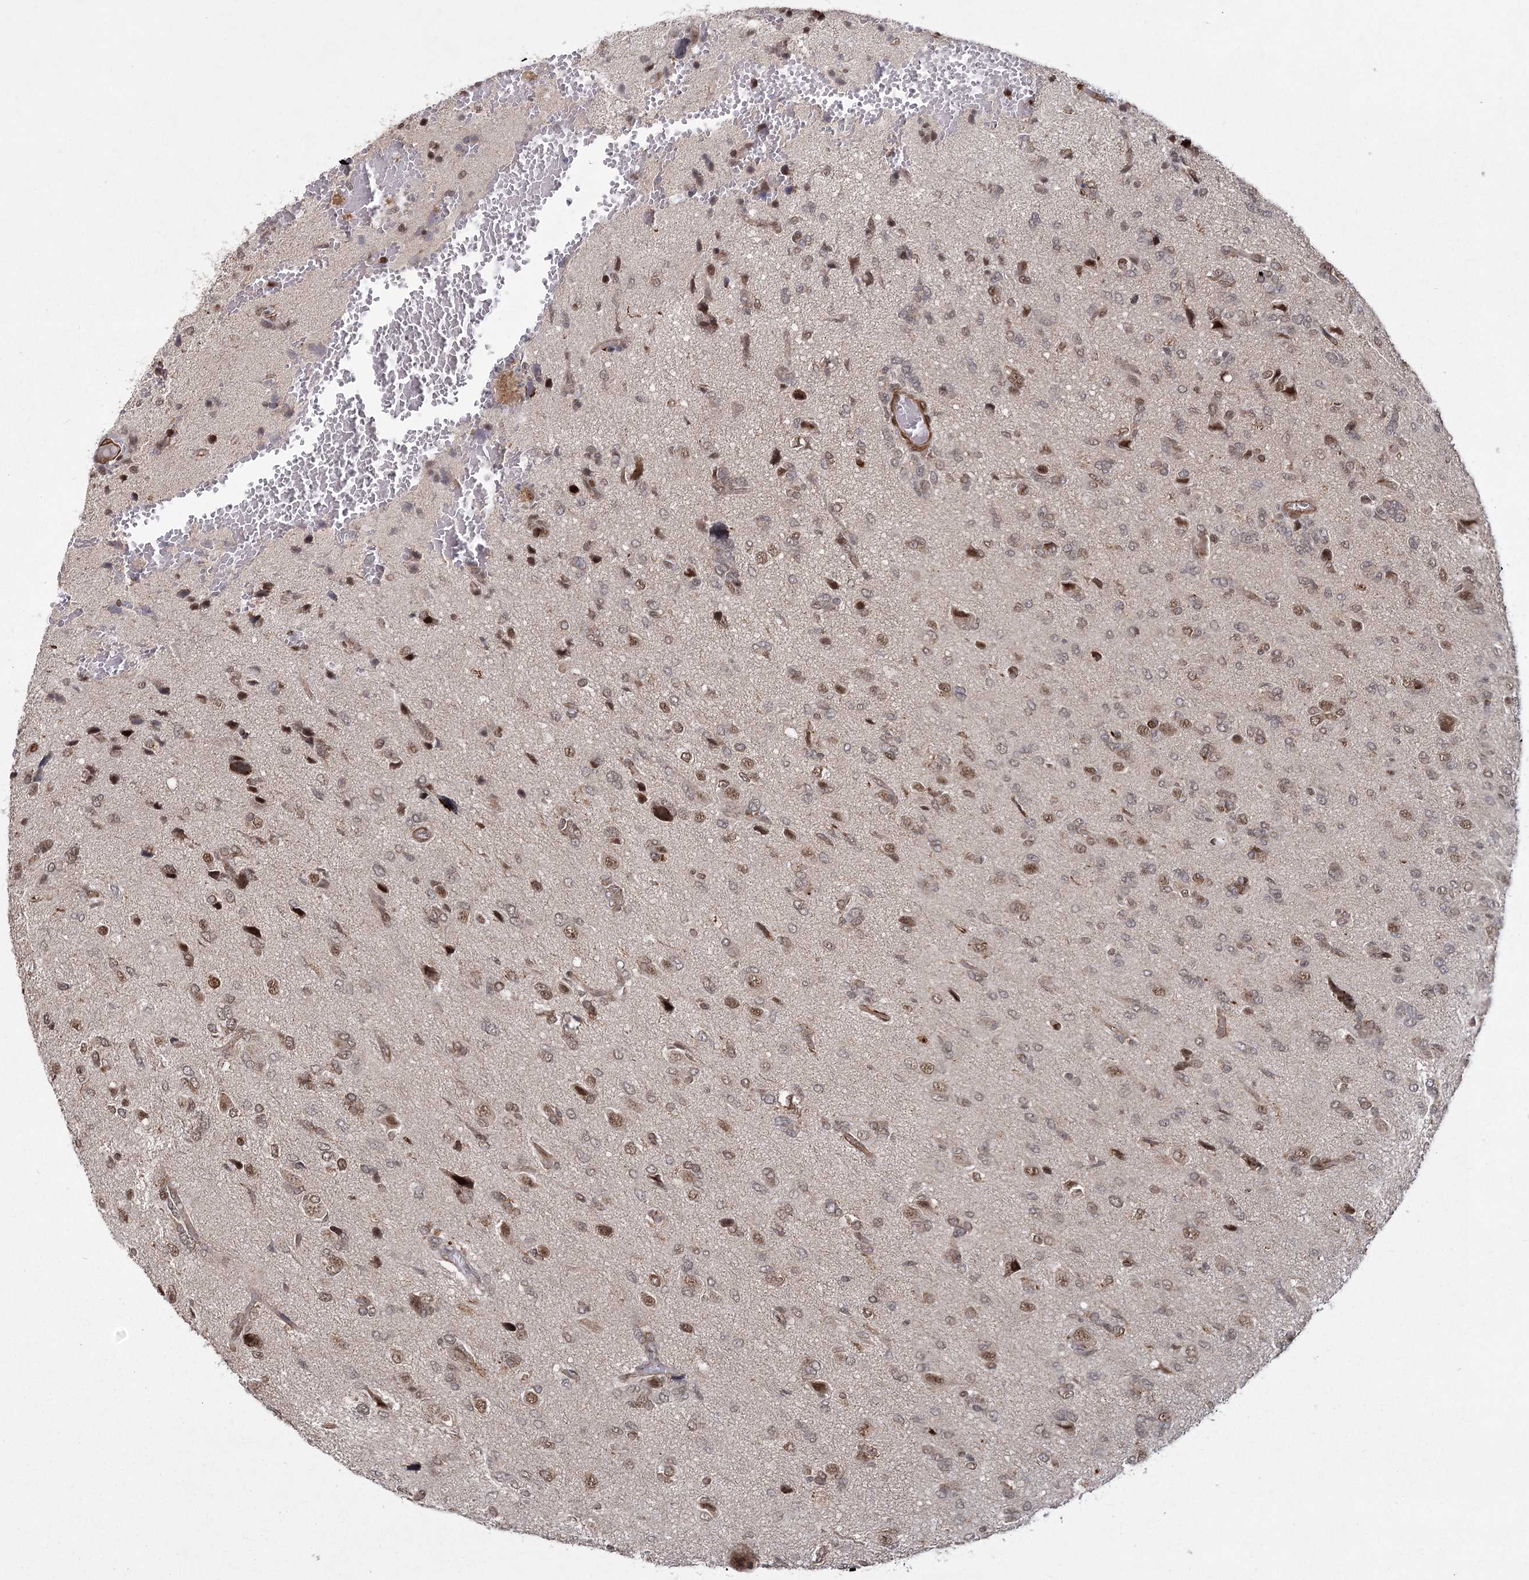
{"staining": {"intensity": "moderate", "quantity": ">75%", "location": "nuclear"}, "tissue": "glioma", "cell_type": "Tumor cells", "image_type": "cancer", "snomed": [{"axis": "morphology", "description": "Glioma, malignant, High grade"}, {"axis": "topography", "description": "Brain"}], "caption": "Moderate nuclear expression is seen in approximately >75% of tumor cells in glioma.", "gene": "ZCCHC24", "patient": {"sex": "female", "age": 59}}